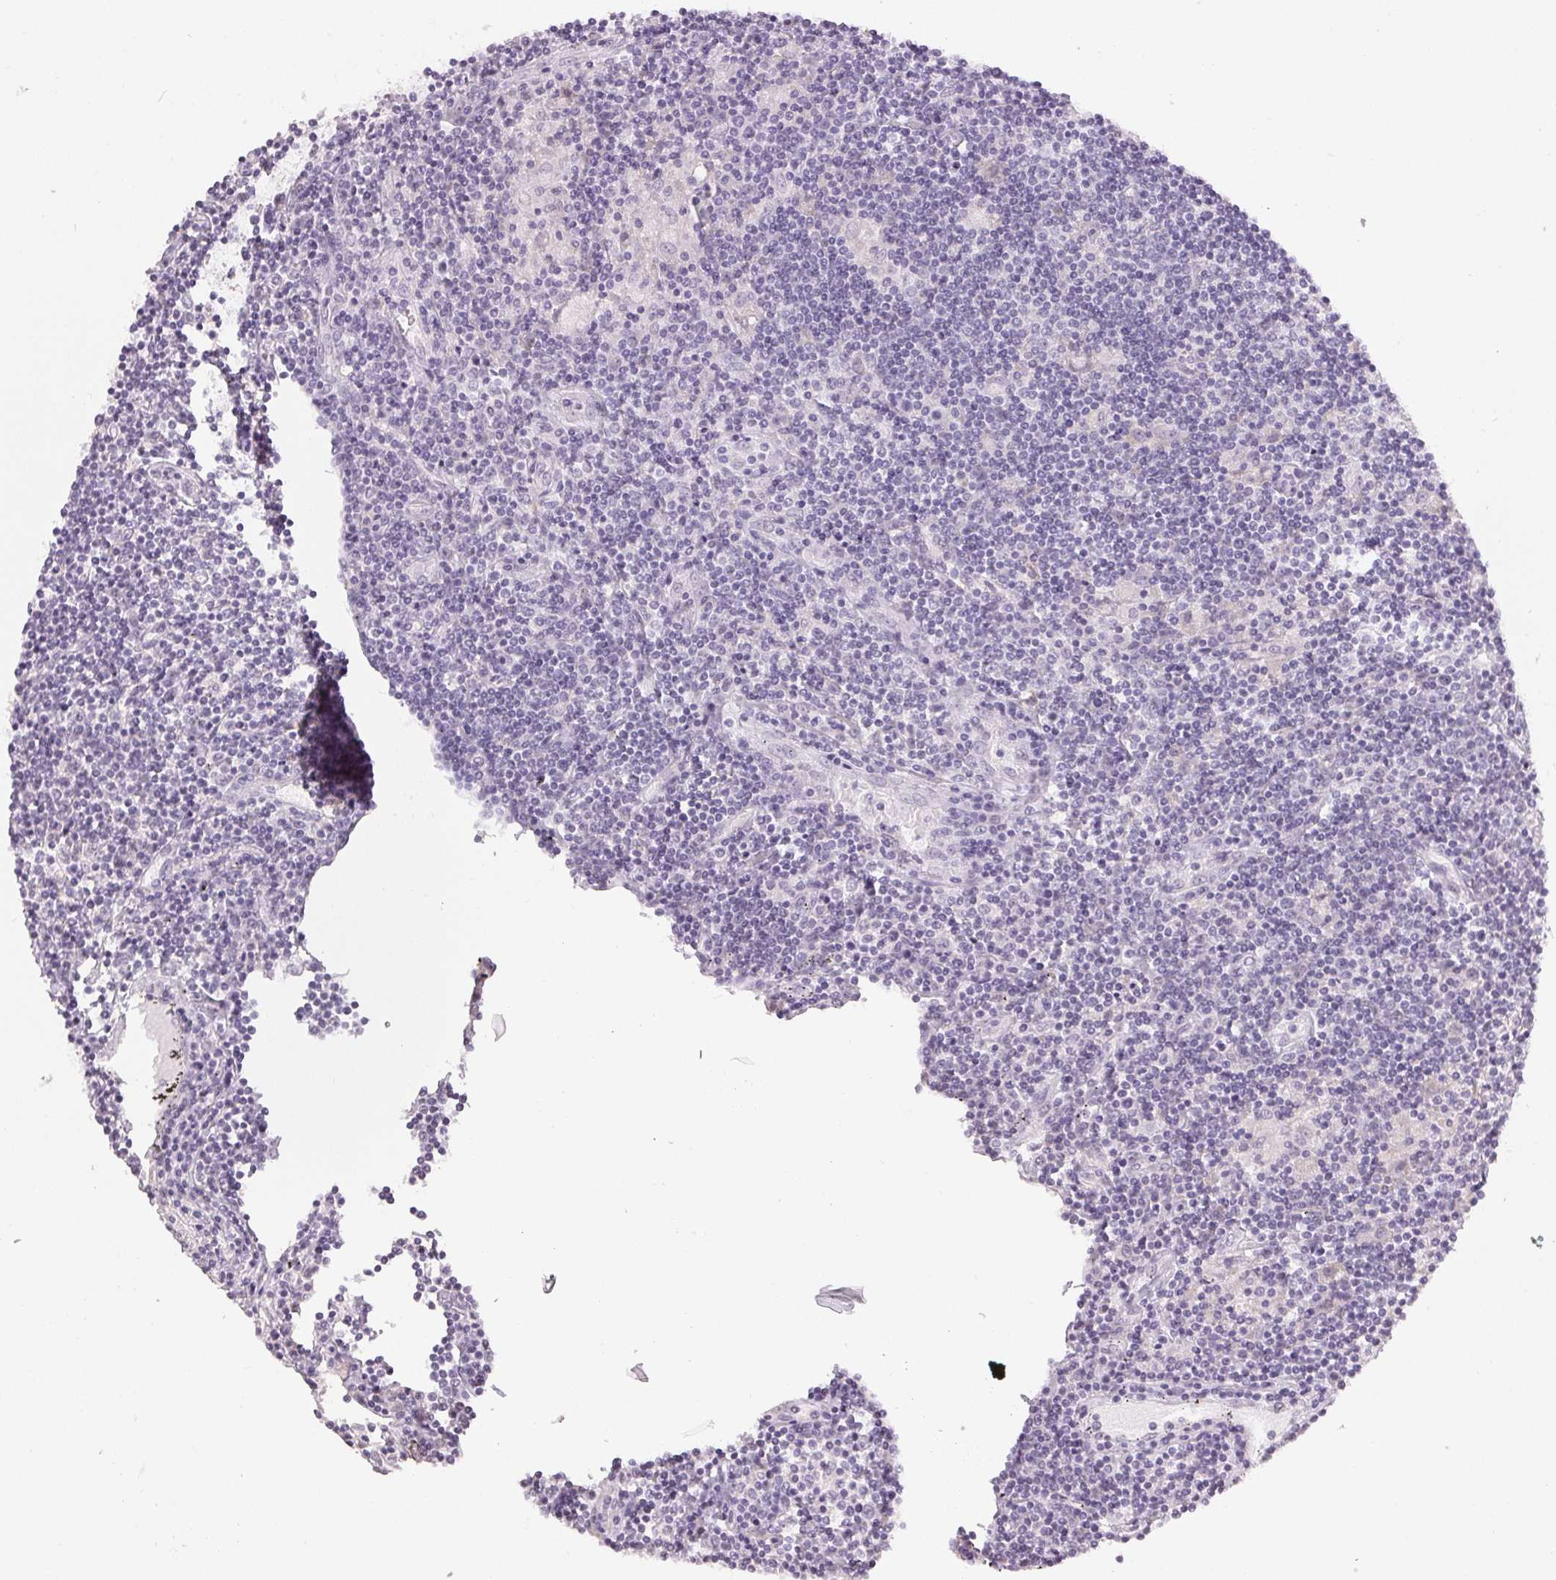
{"staining": {"intensity": "negative", "quantity": "none", "location": "none"}, "tissue": "lymphoma", "cell_type": "Tumor cells", "image_type": "cancer", "snomed": [{"axis": "morphology", "description": "Hodgkin's disease, NOS"}, {"axis": "topography", "description": "Lymph node"}], "caption": "Immunohistochemical staining of lymphoma demonstrates no significant positivity in tumor cells.", "gene": "TMEM174", "patient": {"sex": "male", "age": 40}}